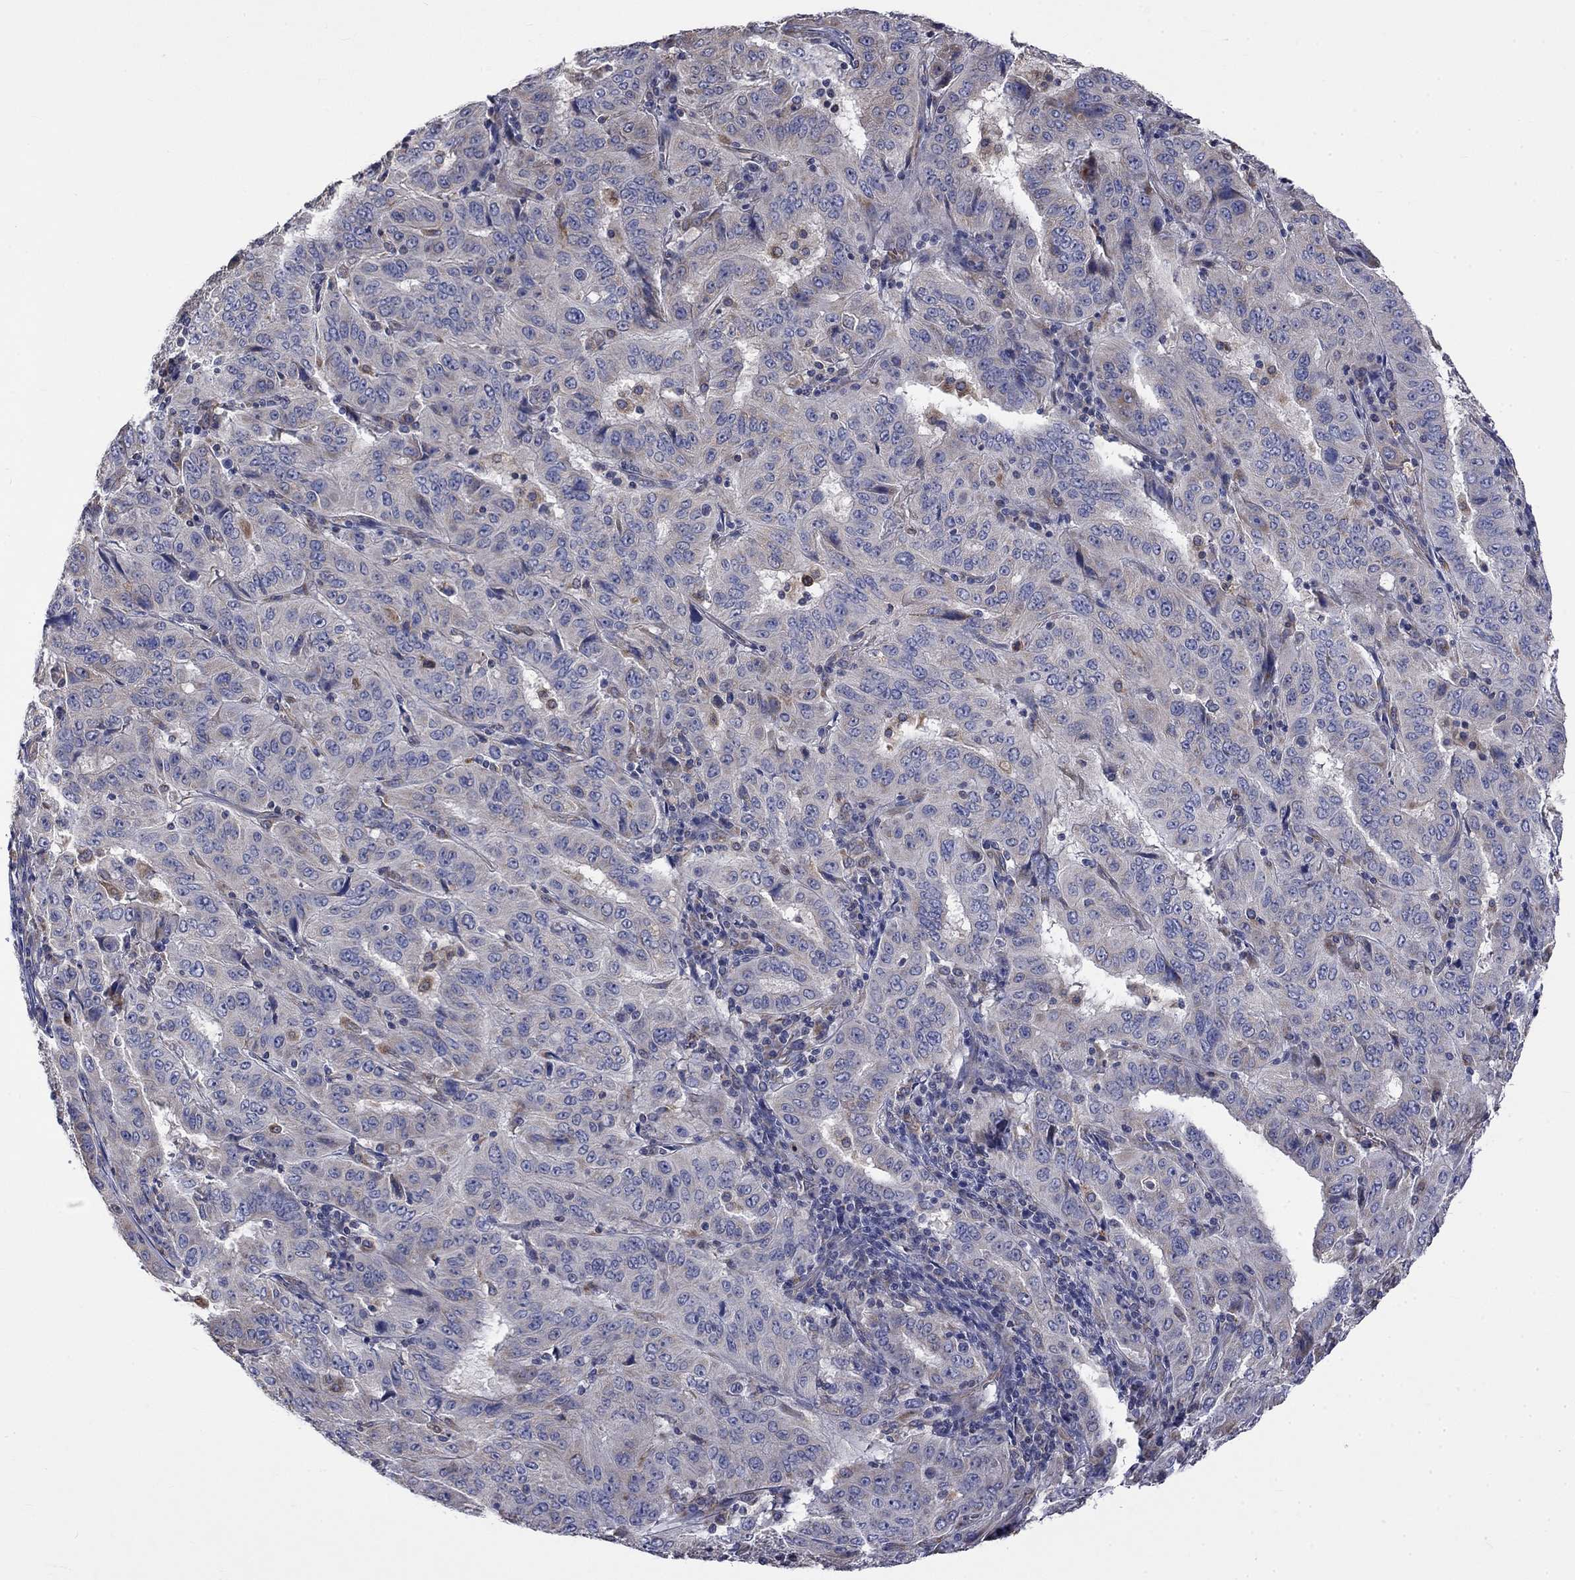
{"staining": {"intensity": "negative", "quantity": "none", "location": "none"}, "tissue": "pancreatic cancer", "cell_type": "Tumor cells", "image_type": "cancer", "snomed": [{"axis": "morphology", "description": "Adenocarcinoma, NOS"}, {"axis": "topography", "description": "Pancreas"}], "caption": "Tumor cells show no significant expression in adenocarcinoma (pancreatic).", "gene": "CAMKK2", "patient": {"sex": "male", "age": 63}}